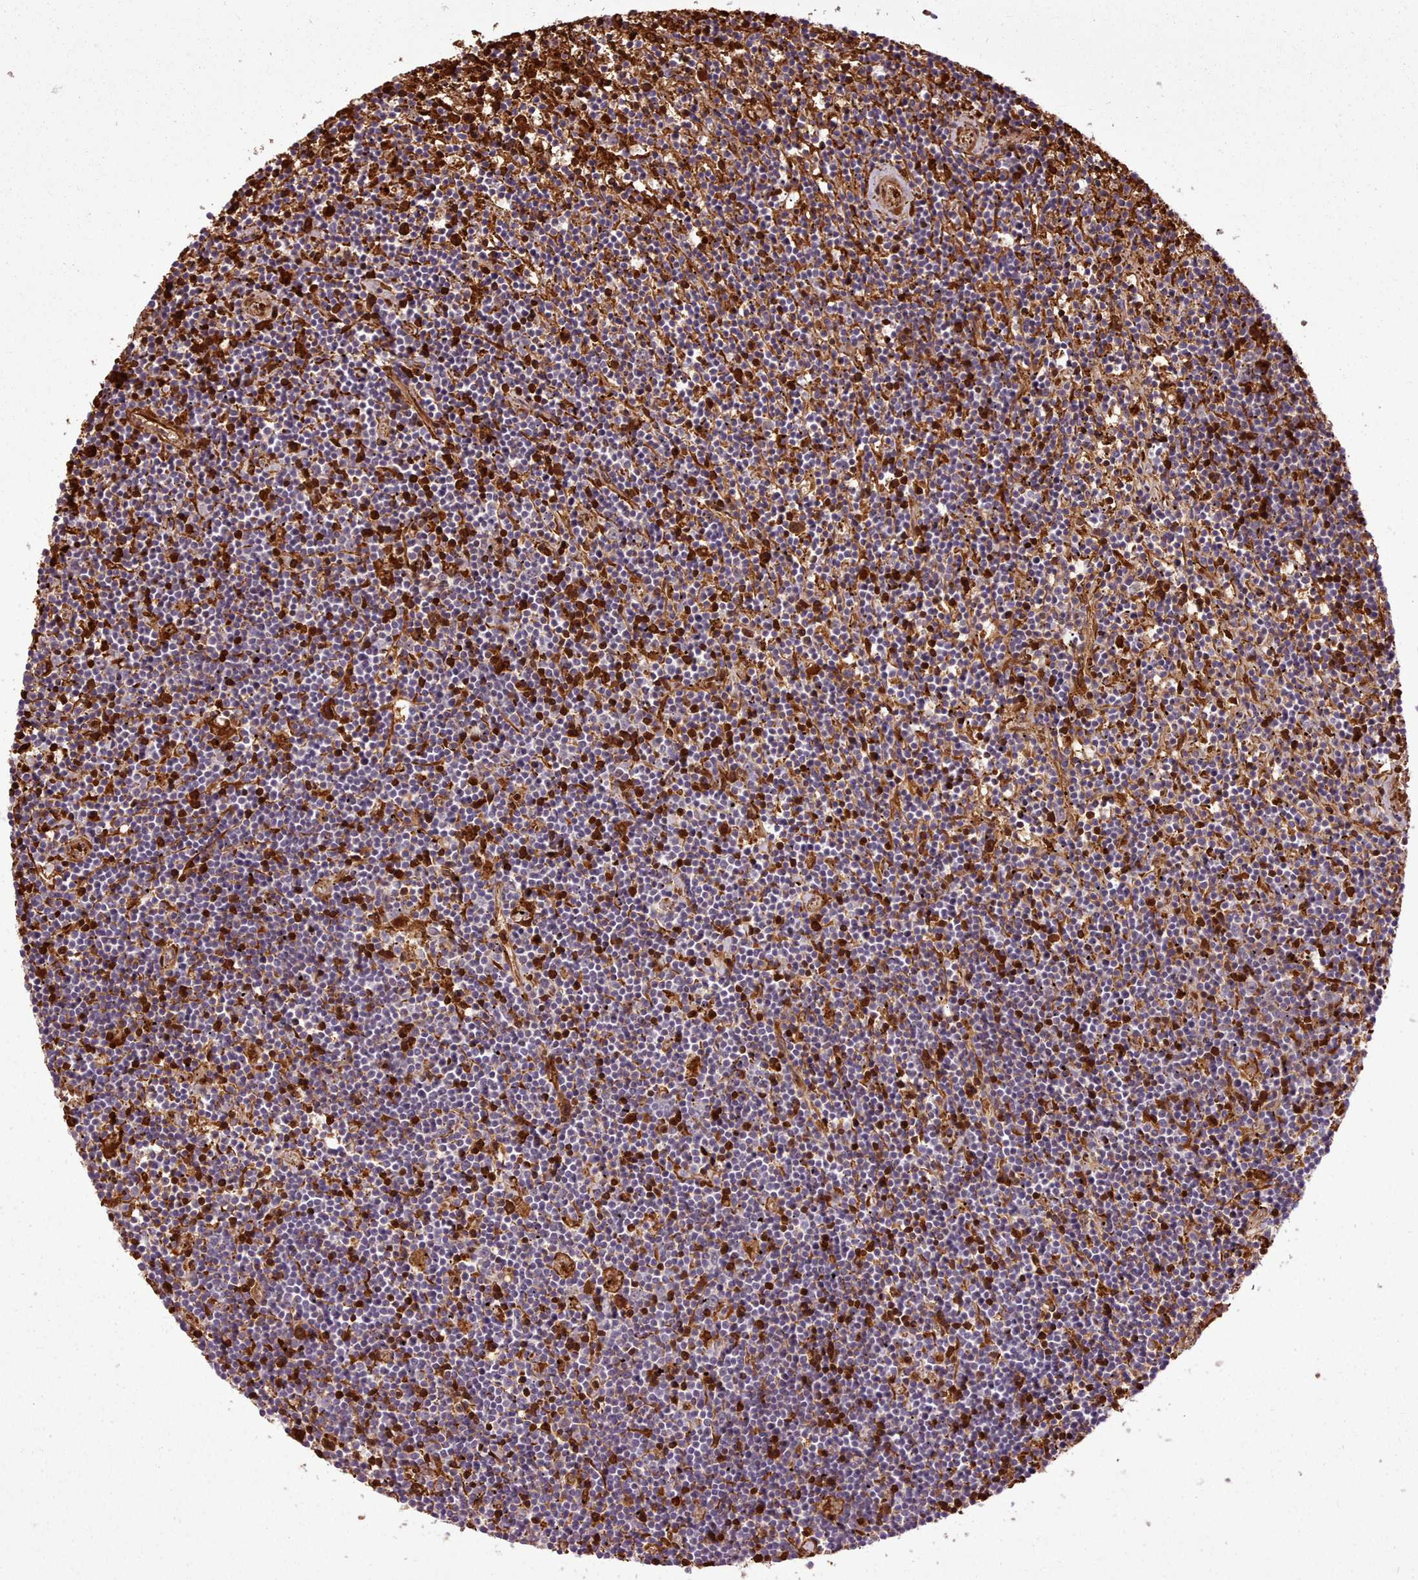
{"staining": {"intensity": "negative", "quantity": "none", "location": "none"}, "tissue": "lymphoma", "cell_type": "Tumor cells", "image_type": "cancer", "snomed": [{"axis": "morphology", "description": "Malignant lymphoma, non-Hodgkin's type, Low grade"}, {"axis": "topography", "description": "Spleen"}], "caption": "Micrograph shows no protein positivity in tumor cells of low-grade malignant lymphoma, non-Hodgkin's type tissue.", "gene": "CABP1", "patient": {"sex": "male", "age": 76}}